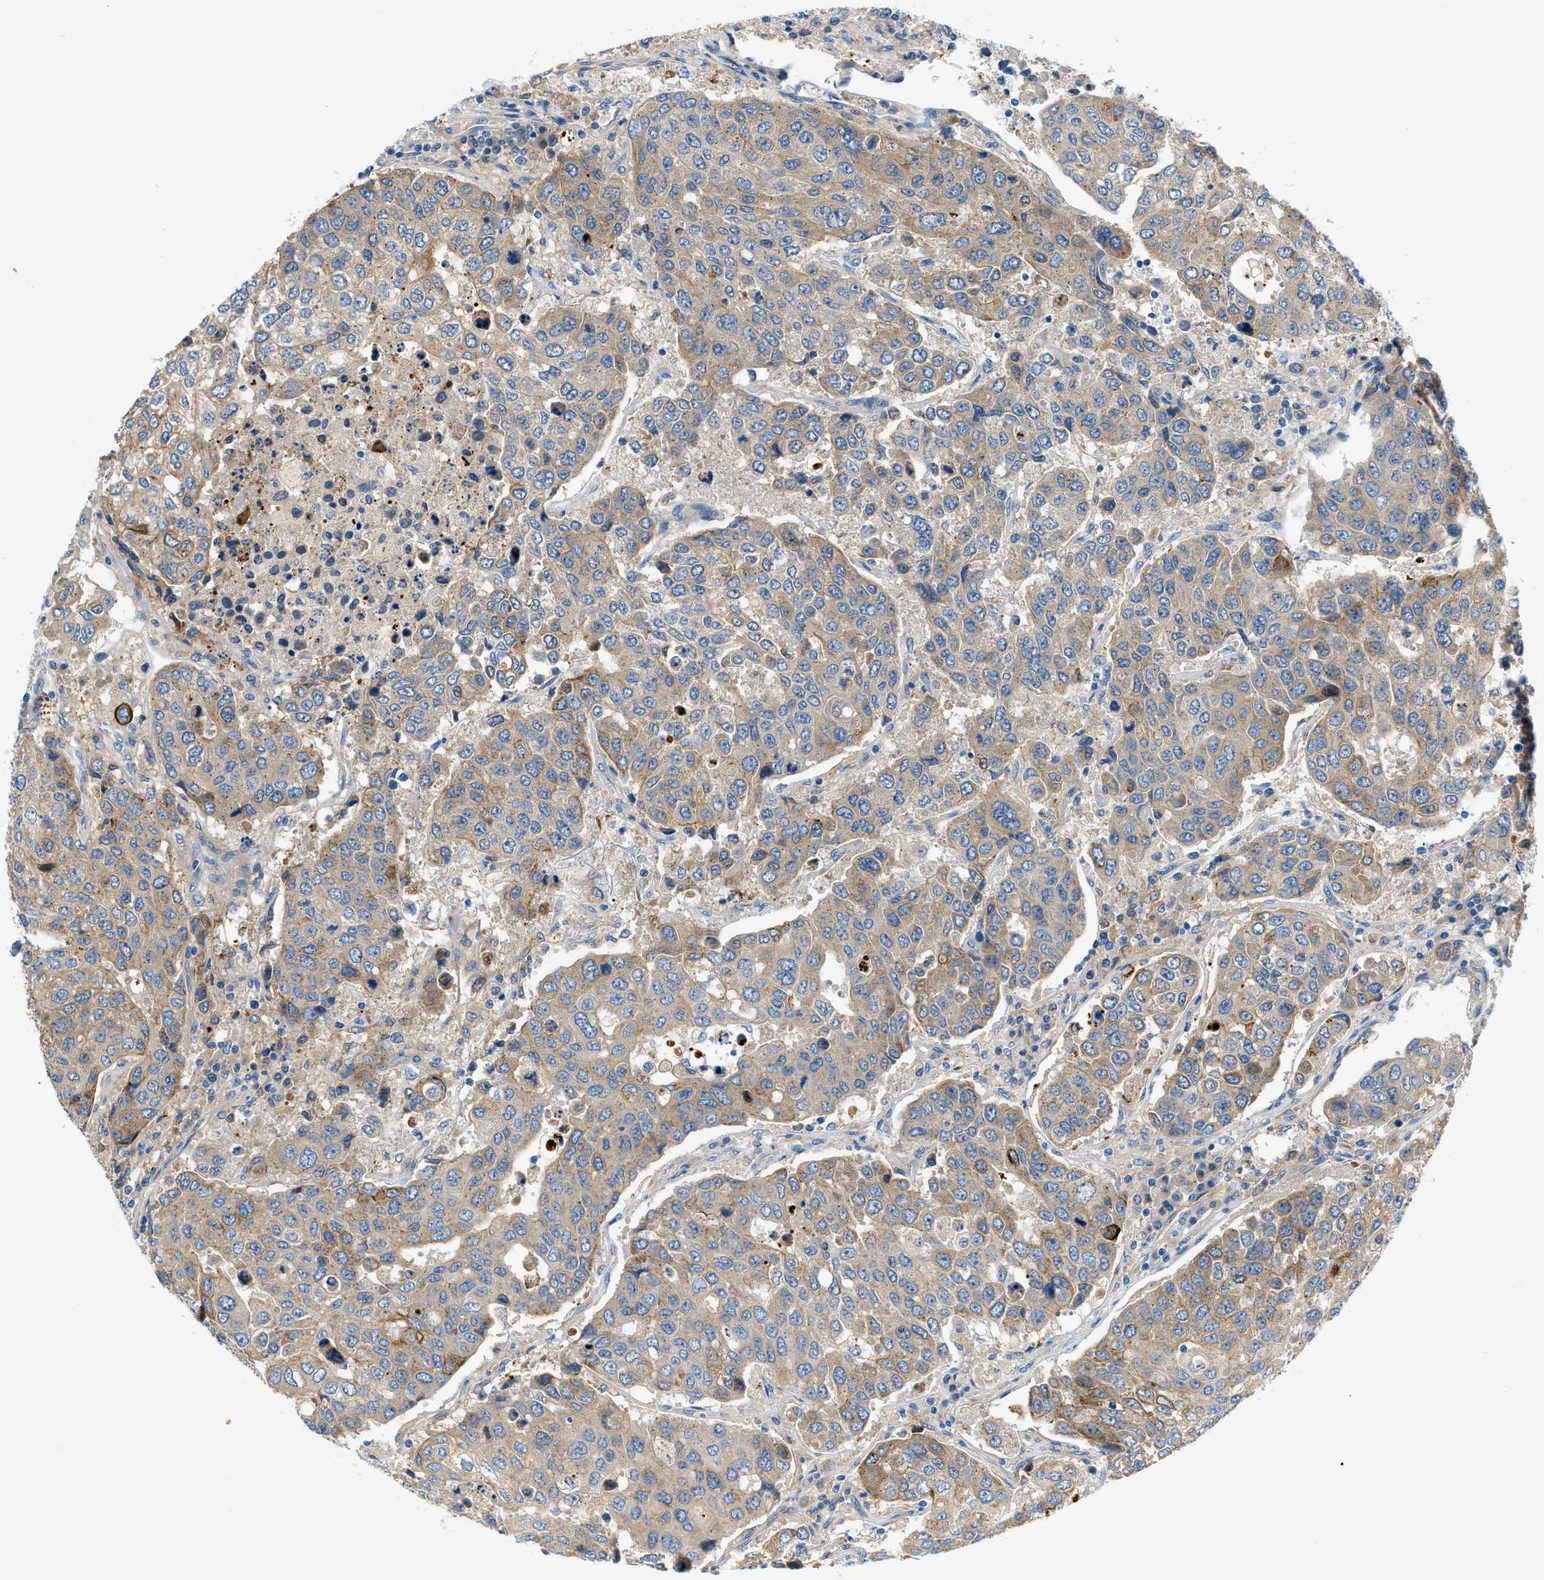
{"staining": {"intensity": "moderate", "quantity": "<25%", "location": "cytoplasmic/membranous"}, "tissue": "urothelial cancer", "cell_type": "Tumor cells", "image_type": "cancer", "snomed": [{"axis": "morphology", "description": "Urothelial carcinoma, High grade"}, {"axis": "topography", "description": "Lymph node"}, {"axis": "topography", "description": "Urinary bladder"}], "caption": "DAB (3,3'-diaminobenzidine) immunohistochemical staining of urothelial cancer exhibits moderate cytoplasmic/membranous protein expression in approximately <25% of tumor cells. (Stains: DAB in brown, nuclei in blue, Microscopy: brightfield microscopy at high magnification).", "gene": "RIPK2", "patient": {"sex": "male", "age": 51}}